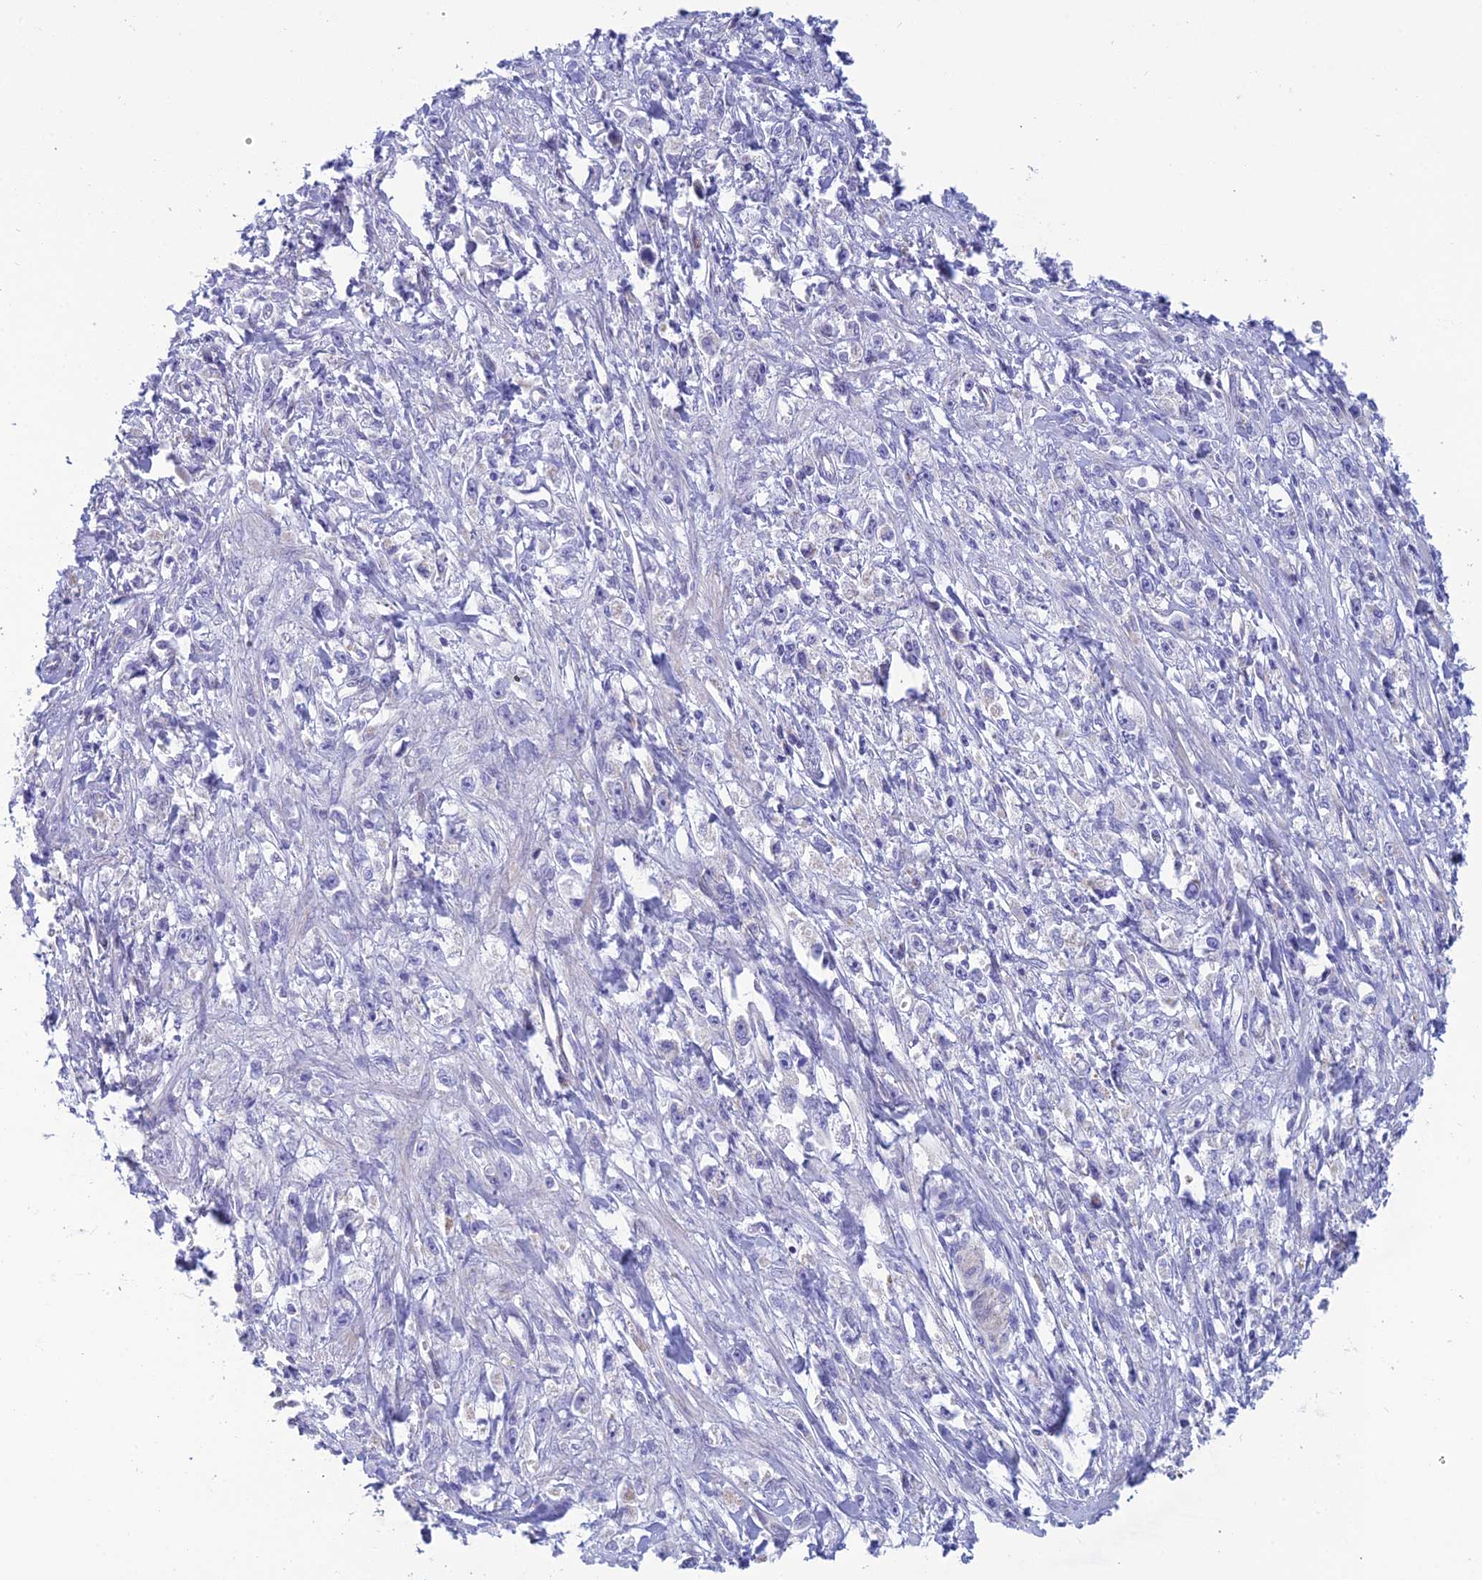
{"staining": {"intensity": "negative", "quantity": "none", "location": "none"}, "tissue": "stomach cancer", "cell_type": "Tumor cells", "image_type": "cancer", "snomed": [{"axis": "morphology", "description": "Adenocarcinoma, NOS"}, {"axis": "topography", "description": "Stomach"}], "caption": "A high-resolution micrograph shows immunohistochemistry (IHC) staining of stomach adenocarcinoma, which shows no significant expression in tumor cells.", "gene": "POMGNT1", "patient": {"sex": "female", "age": 59}}